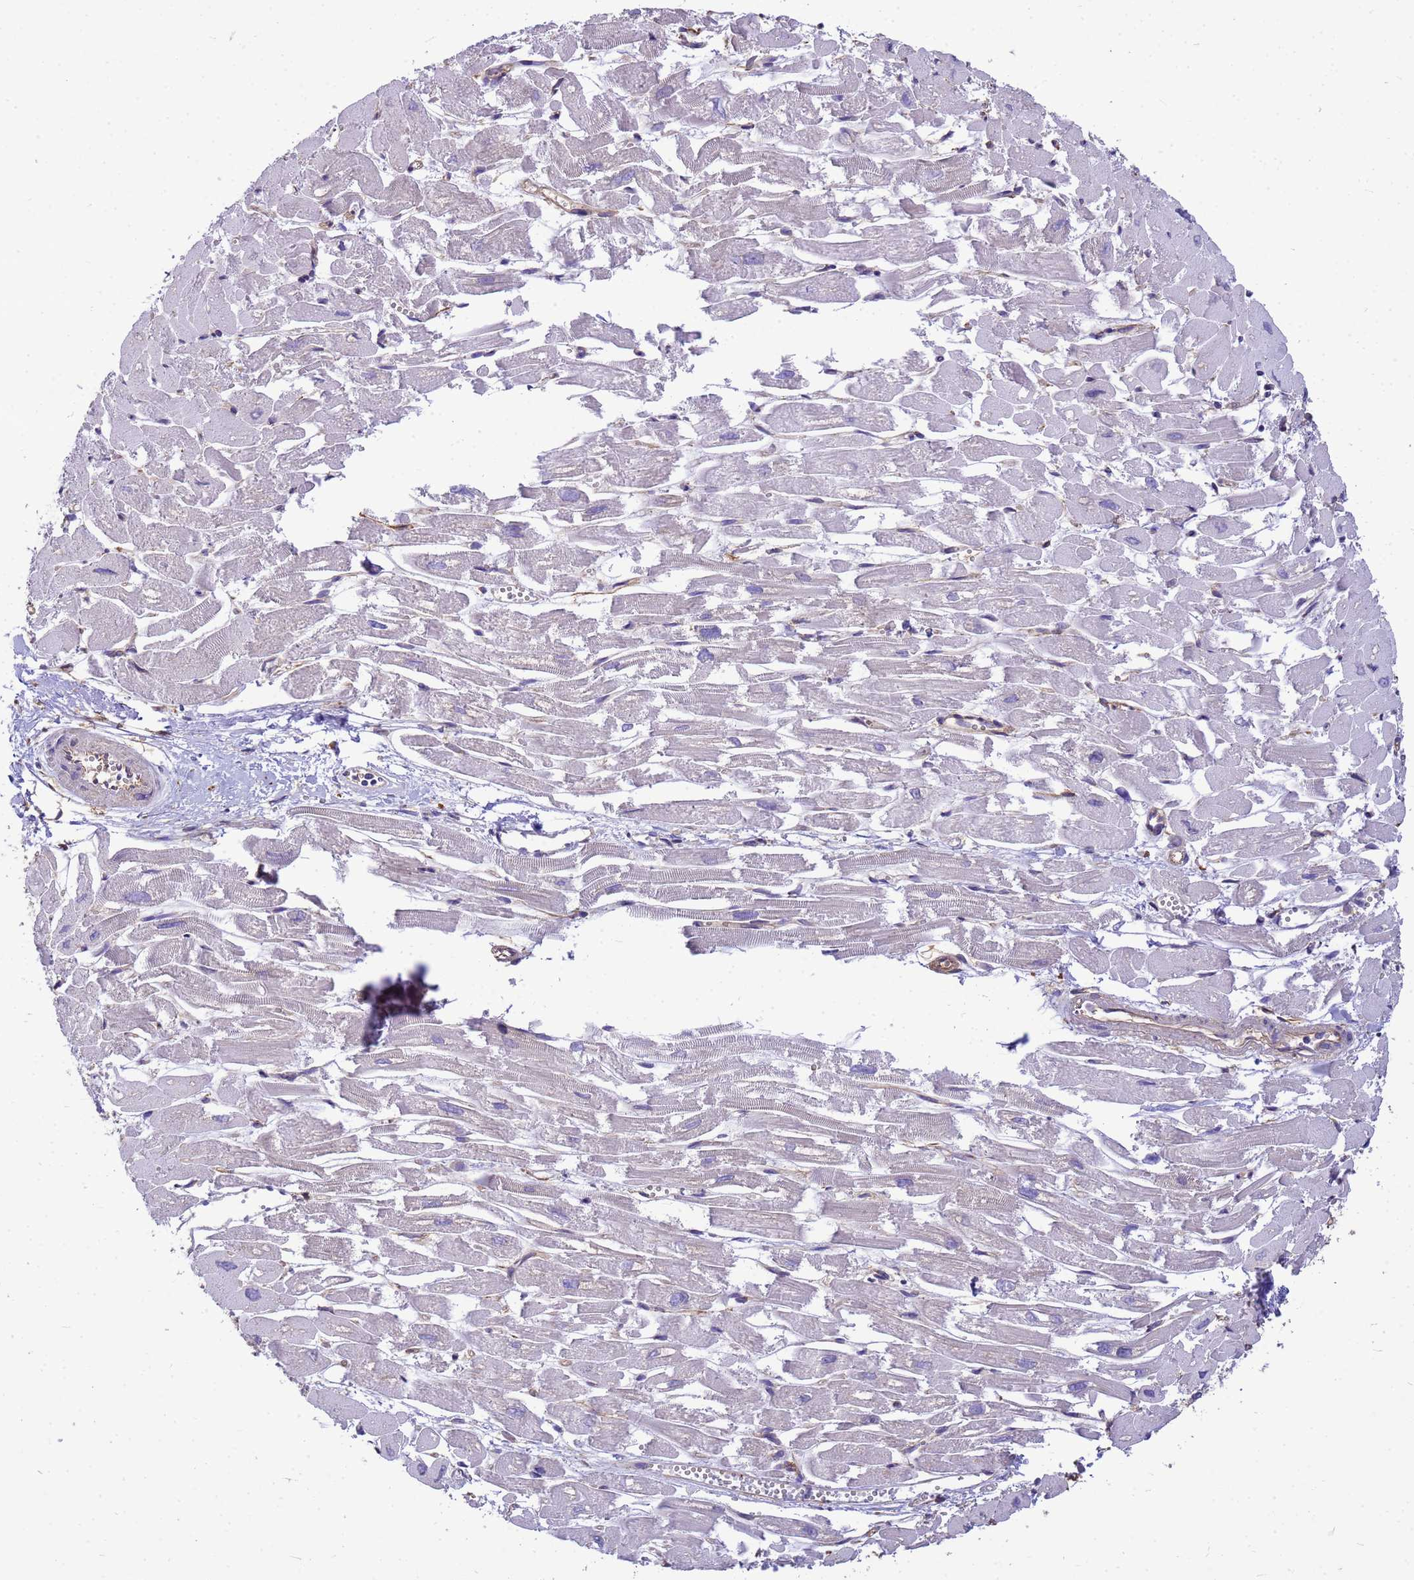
{"staining": {"intensity": "negative", "quantity": "none", "location": "none"}, "tissue": "heart muscle", "cell_type": "Cardiomyocytes", "image_type": "normal", "snomed": [{"axis": "morphology", "description": "Normal tissue, NOS"}, {"axis": "topography", "description": "Heart"}], "caption": "This is an immunohistochemistry photomicrograph of unremarkable human heart muscle. There is no positivity in cardiomyocytes.", "gene": "ENSG00000198211", "patient": {"sex": "male", "age": 54}}